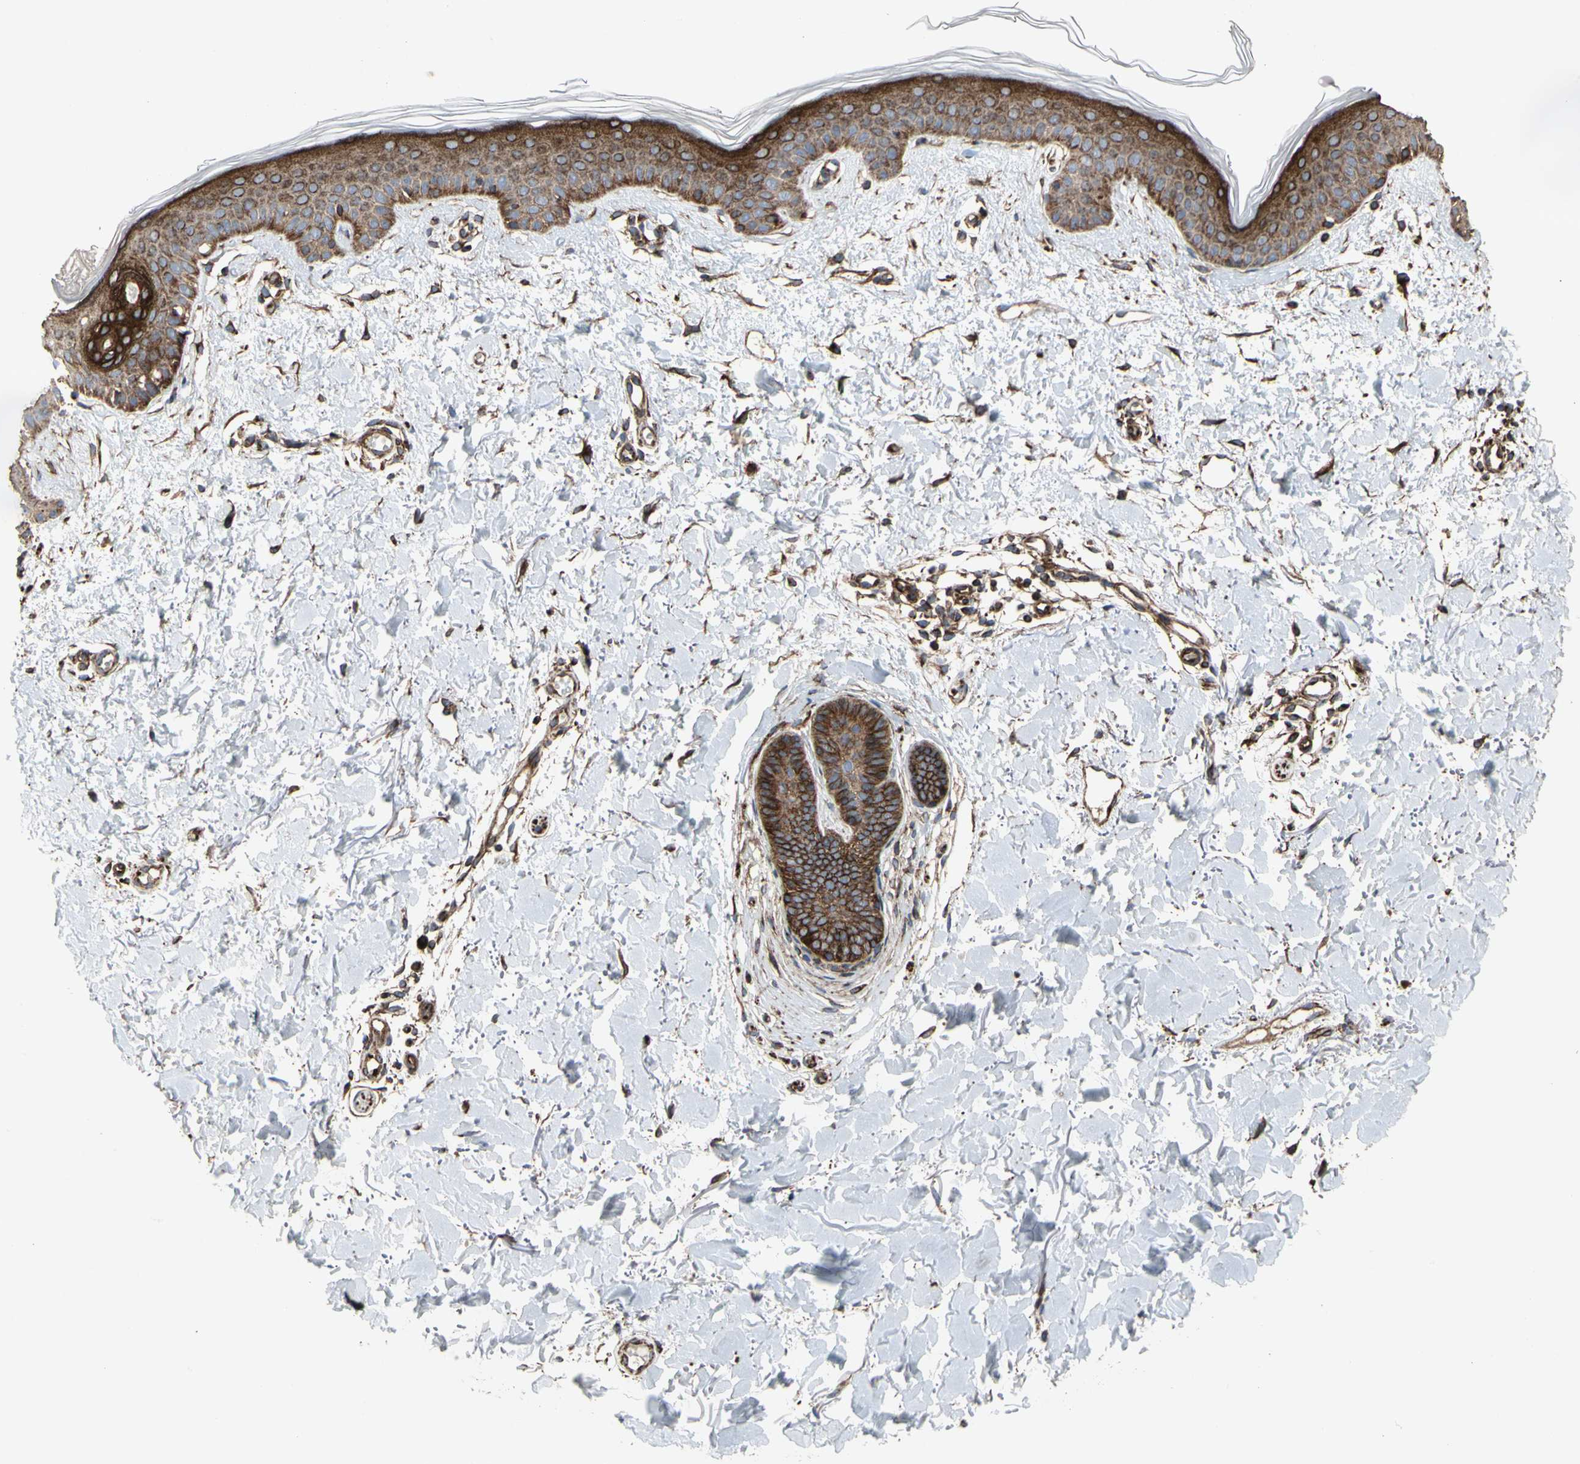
{"staining": {"intensity": "strong", "quantity": ">75%", "location": "cytoplasmic/membranous"}, "tissue": "skin", "cell_type": "Fibroblasts", "image_type": "normal", "snomed": [{"axis": "morphology", "description": "Normal tissue, NOS"}, {"axis": "topography", "description": "Skin"}], "caption": "A histopathology image of human skin stained for a protein displays strong cytoplasmic/membranous brown staining in fibroblasts.", "gene": "TUBA1A", "patient": {"sex": "female", "age": 56}}